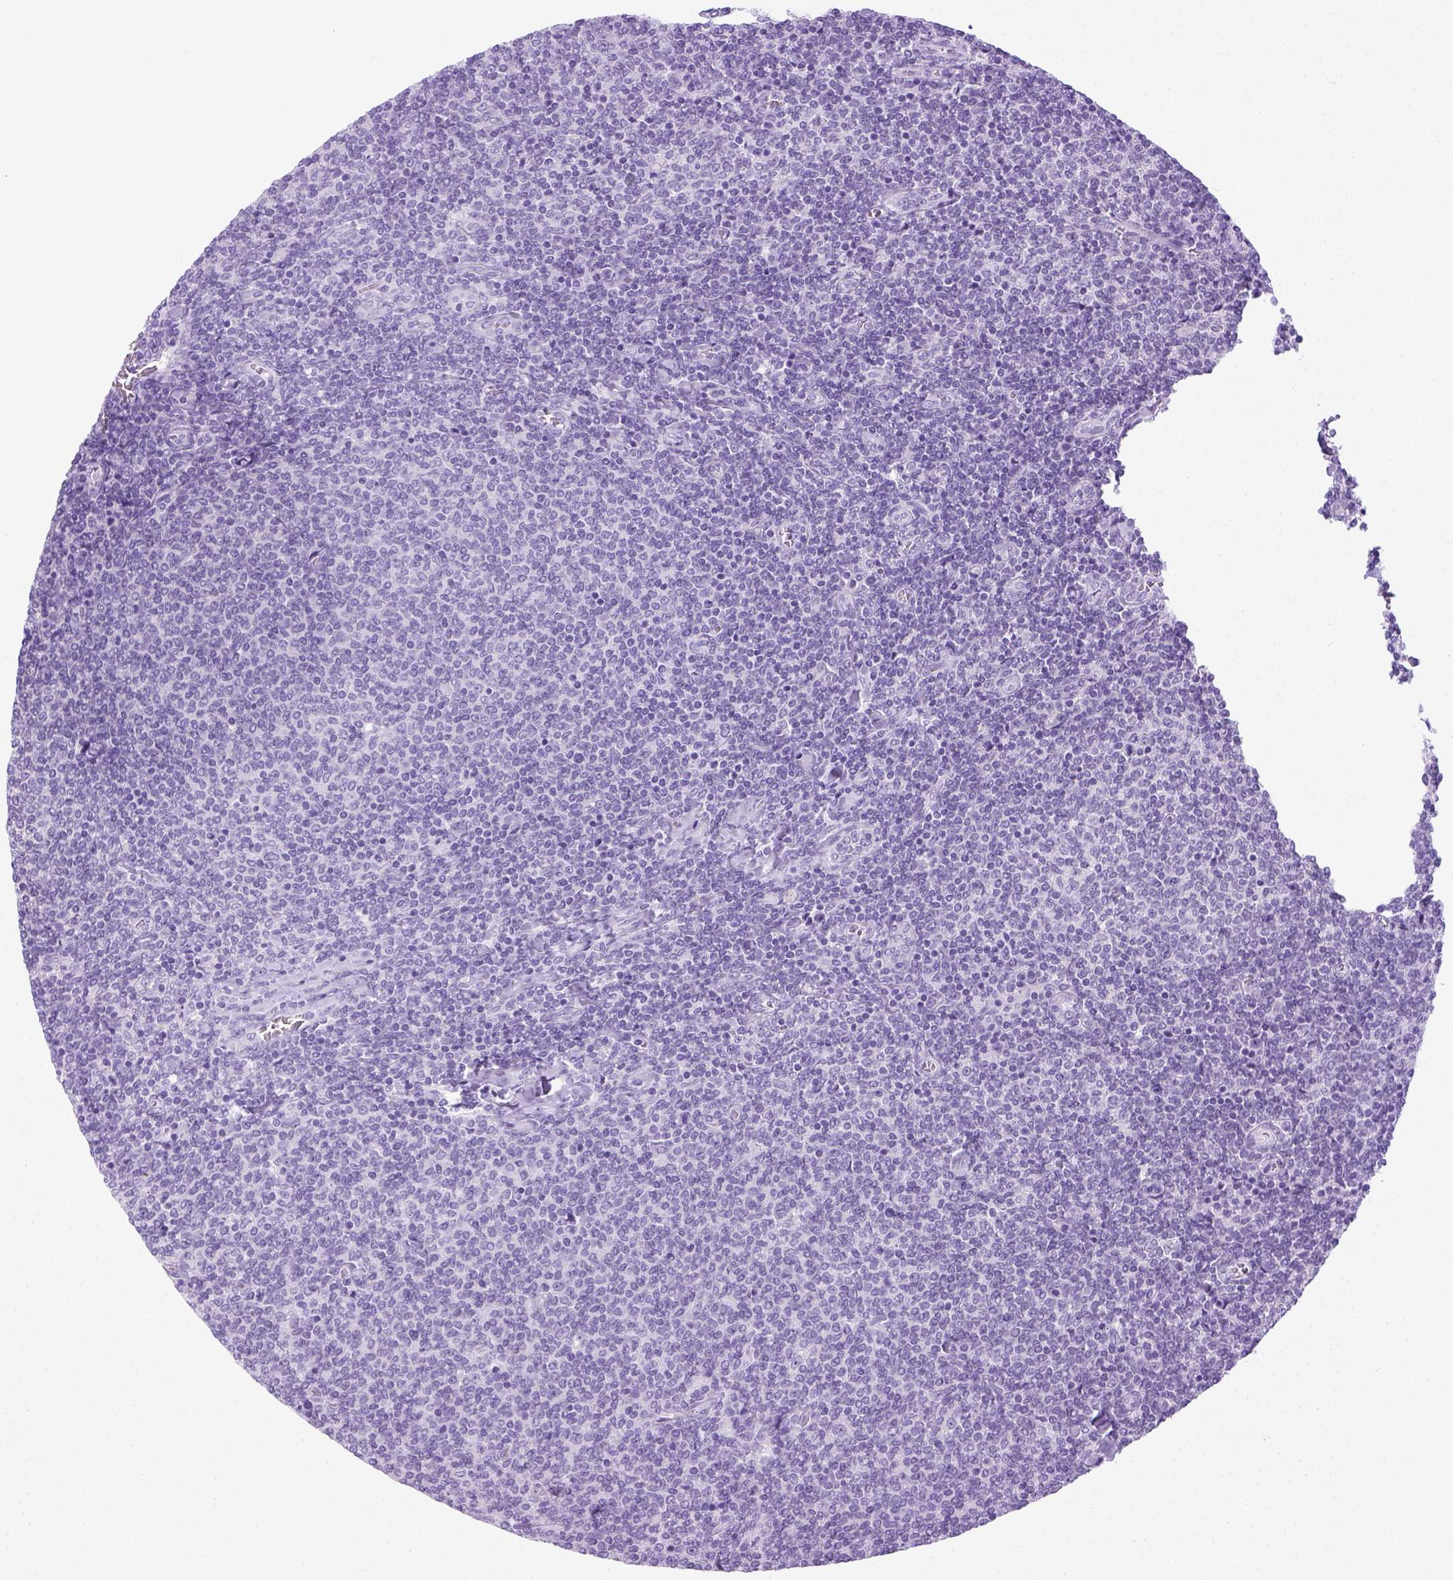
{"staining": {"intensity": "negative", "quantity": "none", "location": "none"}, "tissue": "lymphoma", "cell_type": "Tumor cells", "image_type": "cancer", "snomed": [{"axis": "morphology", "description": "Malignant lymphoma, non-Hodgkin's type, Low grade"}, {"axis": "topography", "description": "Lymph node"}], "caption": "Photomicrograph shows no protein staining in tumor cells of malignant lymphoma, non-Hodgkin's type (low-grade) tissue.", "gene": "LGSN", "patient": {"sex": "male", "age": 52}}